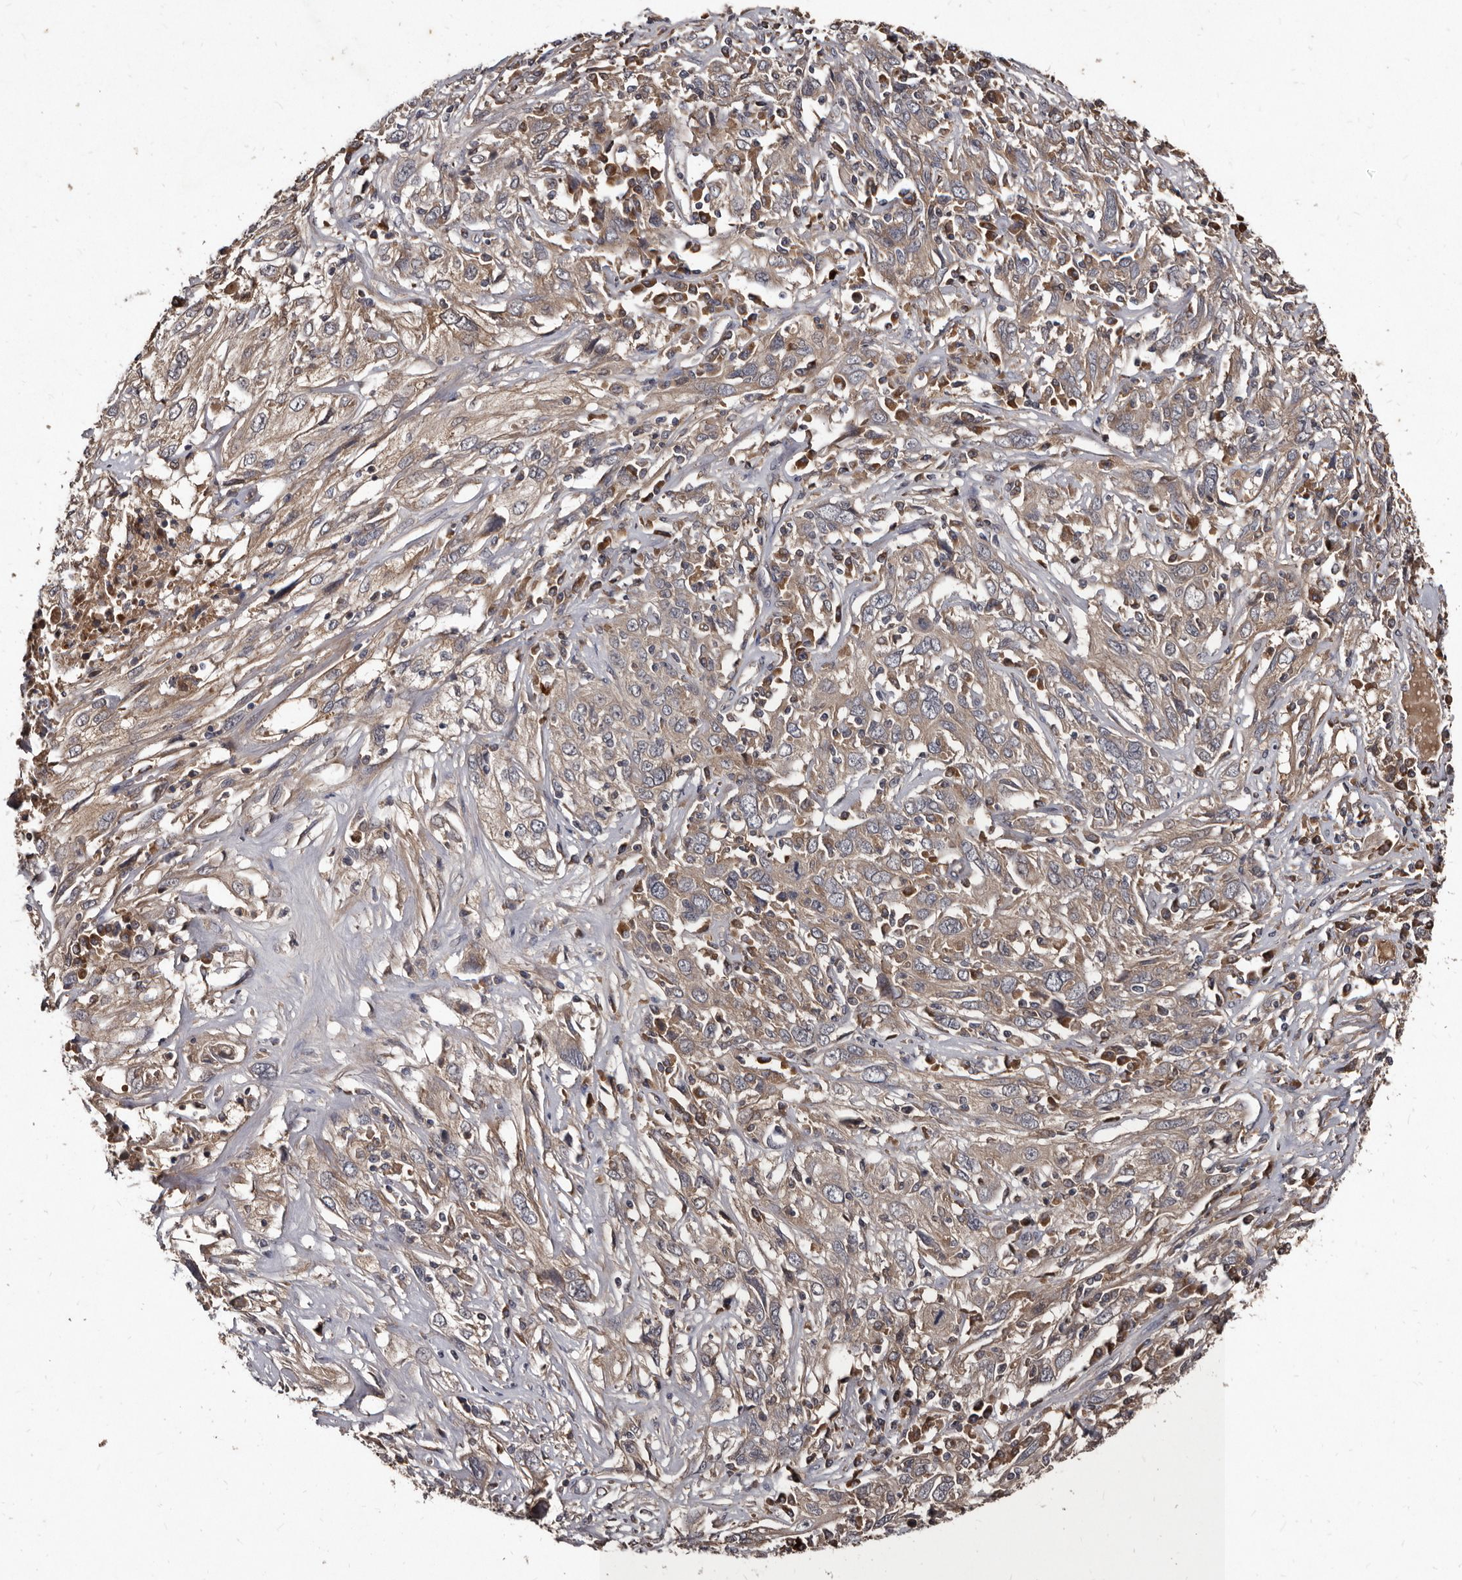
{"staining": {"intensity": "weak", "quantity": "<25%", "location": "cytoplasmic/membranous"}, "tissue": "cervical cancer", "cell_type": "Tumor cells", "image_type": "cancer", "snomed": [{"axis": "morphology", "description": "Squamous cell carcinoma, NOS"}, {"axis": "topography", "description": "Cervix"}], "caption": "Immunohistochemical staining of human squamous cell carcinoma (cervical) shows no significant positivity in tumor cells.", "gene": "PMVK", "patient": {"sex": "female", "age": 46}}